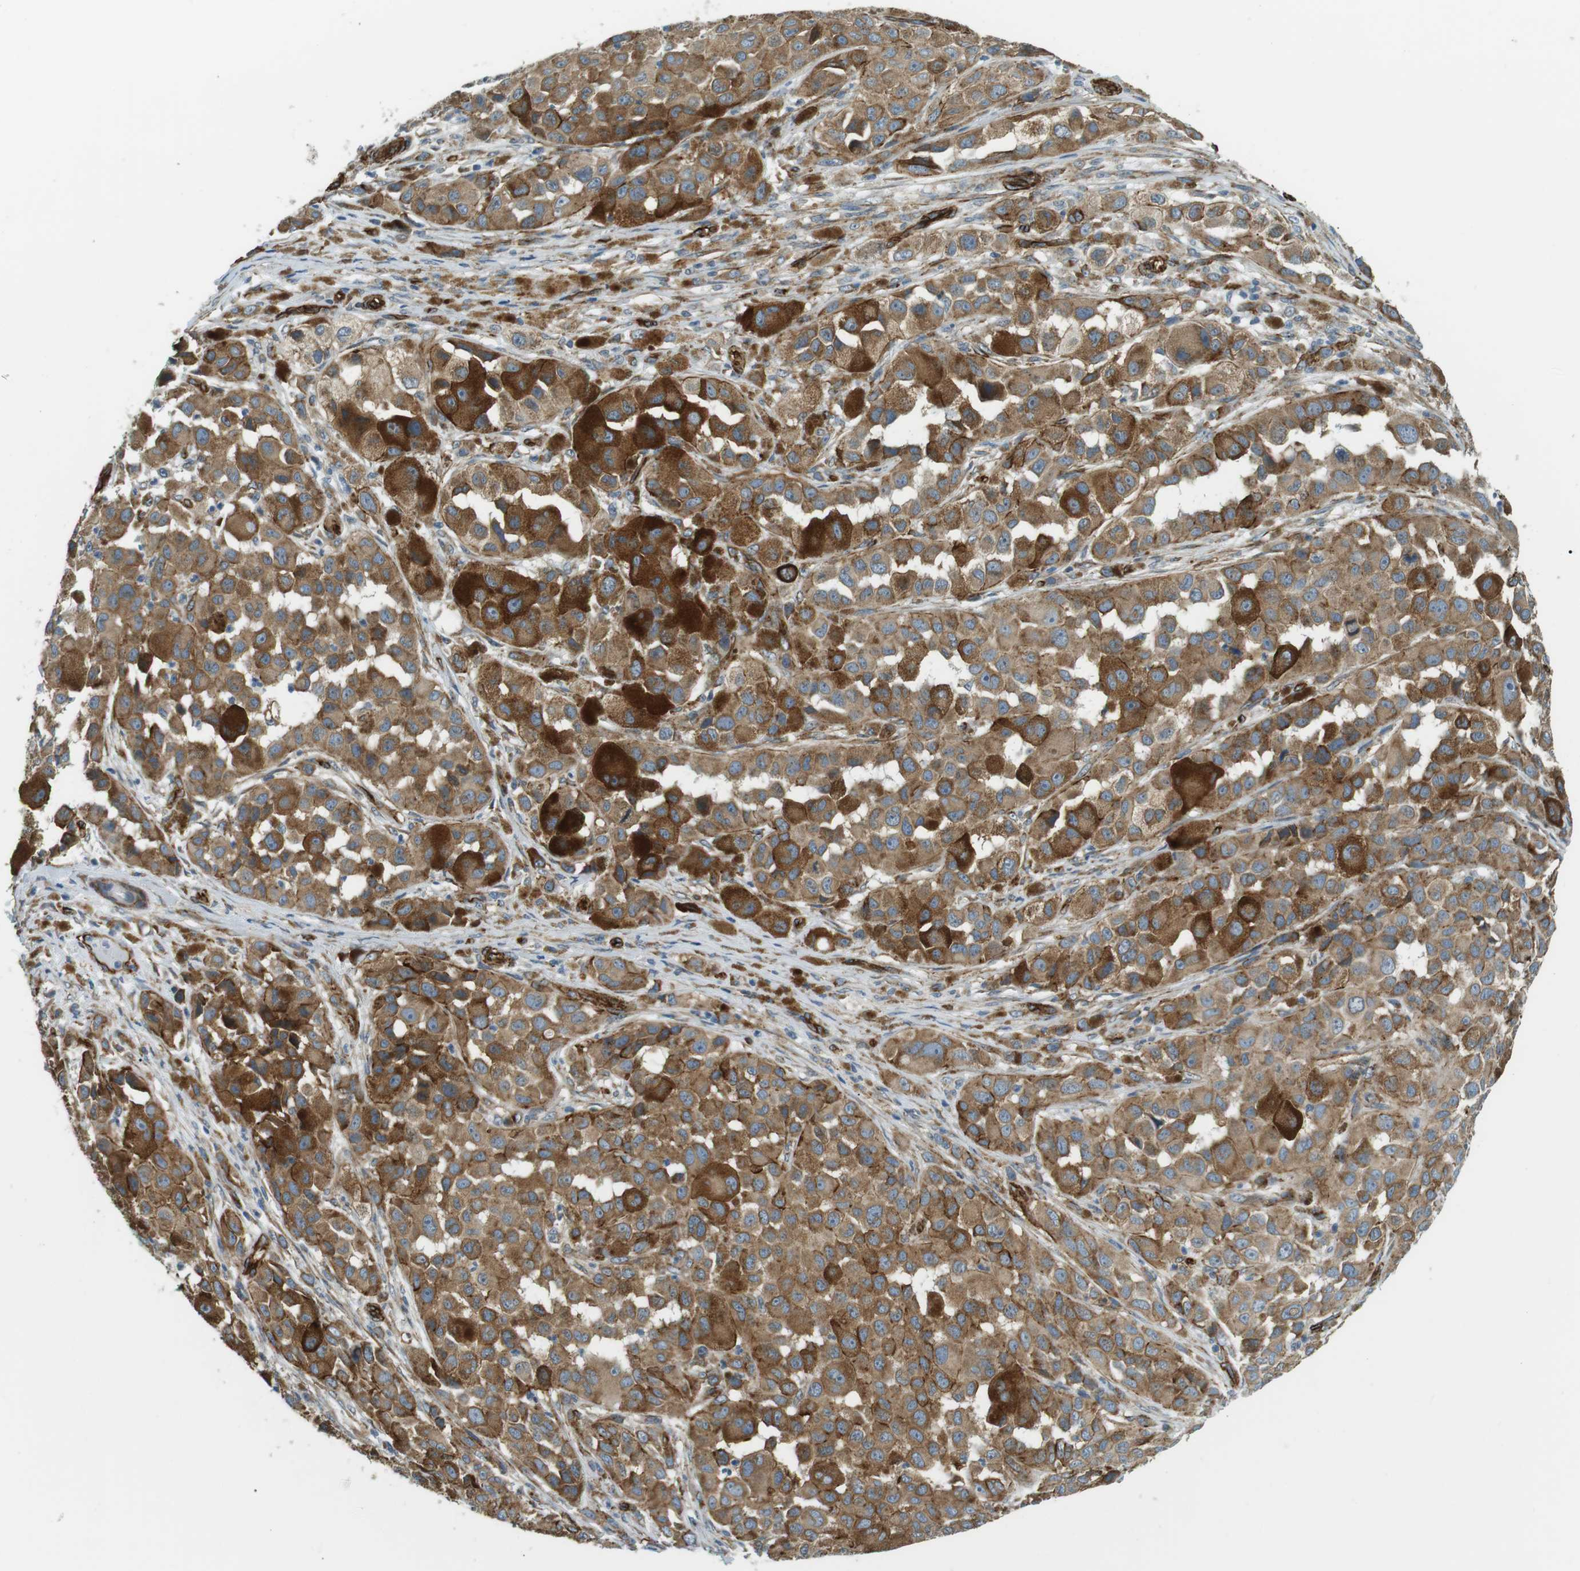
{"staining": {"intensity": "moderate", "quantity": ">75%", "location": "cytoplasmic/membranous"}, "tissue": "melanoma", "cell_type": "Tumor cells", "image_type": "cancer", "snomed": [{"axis": "morphology", "description": "Malignant melanoma, NOS"}, {"axis": "topography", "description": "Skin"}], "caption": "Protein expression analysis of human malignant melanoma reveals moderate cytoplasmic/membranous staining in about >75% of tumor cells. The staining is performed using DAB (3,3'-diaminobenzidine) brown chromogen to label protein expression. The nuclei are counter-stained blue using hematoxylin.", "gene": "ODR4", "patient": {"sex": "male", "age": 96}}